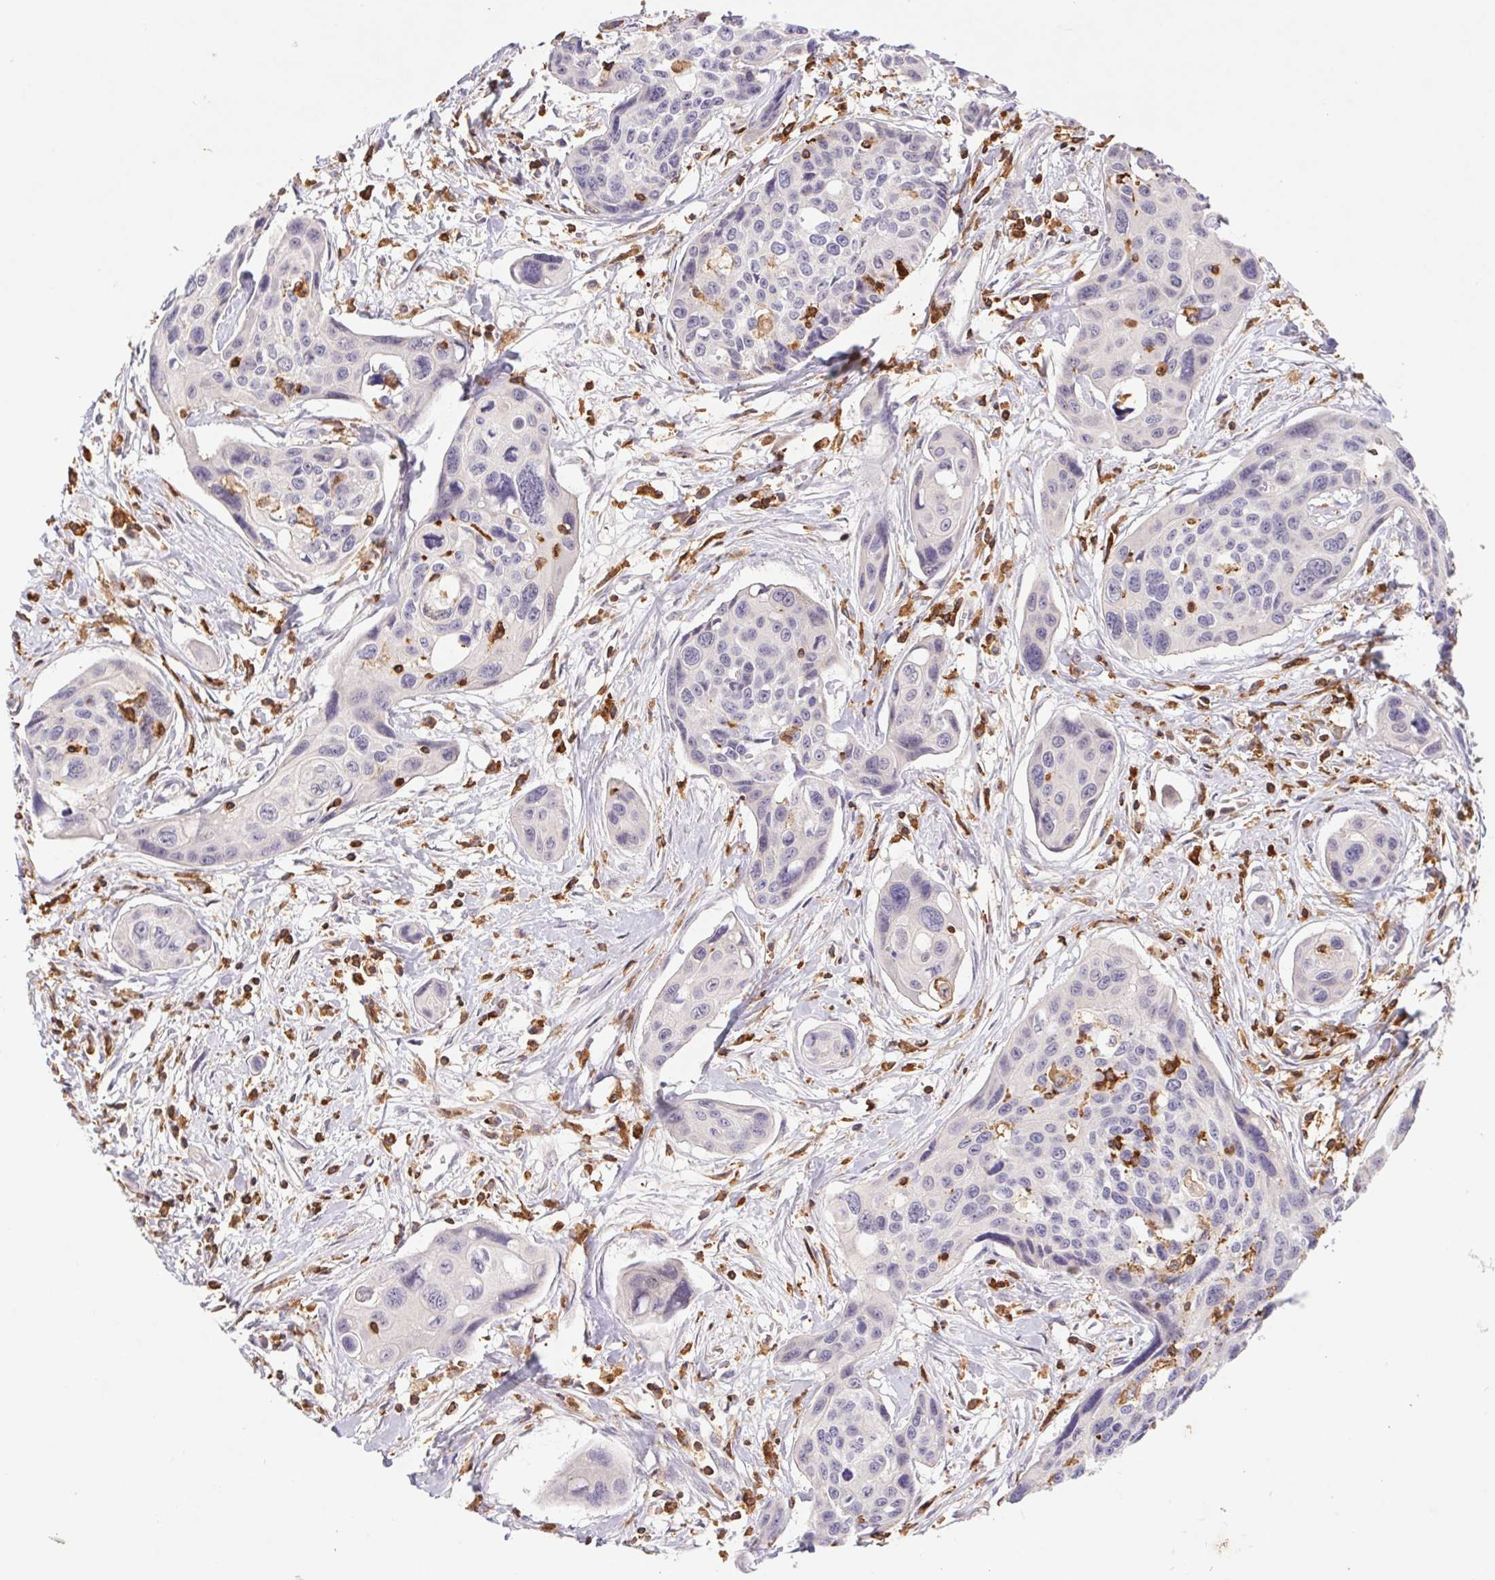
{"staining": {"intensity": "negative", "quantity": "none", "location": "none"}, "tissue": "cervical cancer", "cell_type": "Tumor cells", "image_type": "cancer", "snomed": [{"axis": "morphology", "description": "Squamous cell carcinoma, NOS"}, {"axis": "topography", "description": "Cervix"}], "caption": "Tumor cells show no significant staining in cervical squamous cell carcinoma.", "gene": "APBB1IP", "patient": {"sex": "female", "age": 31}}